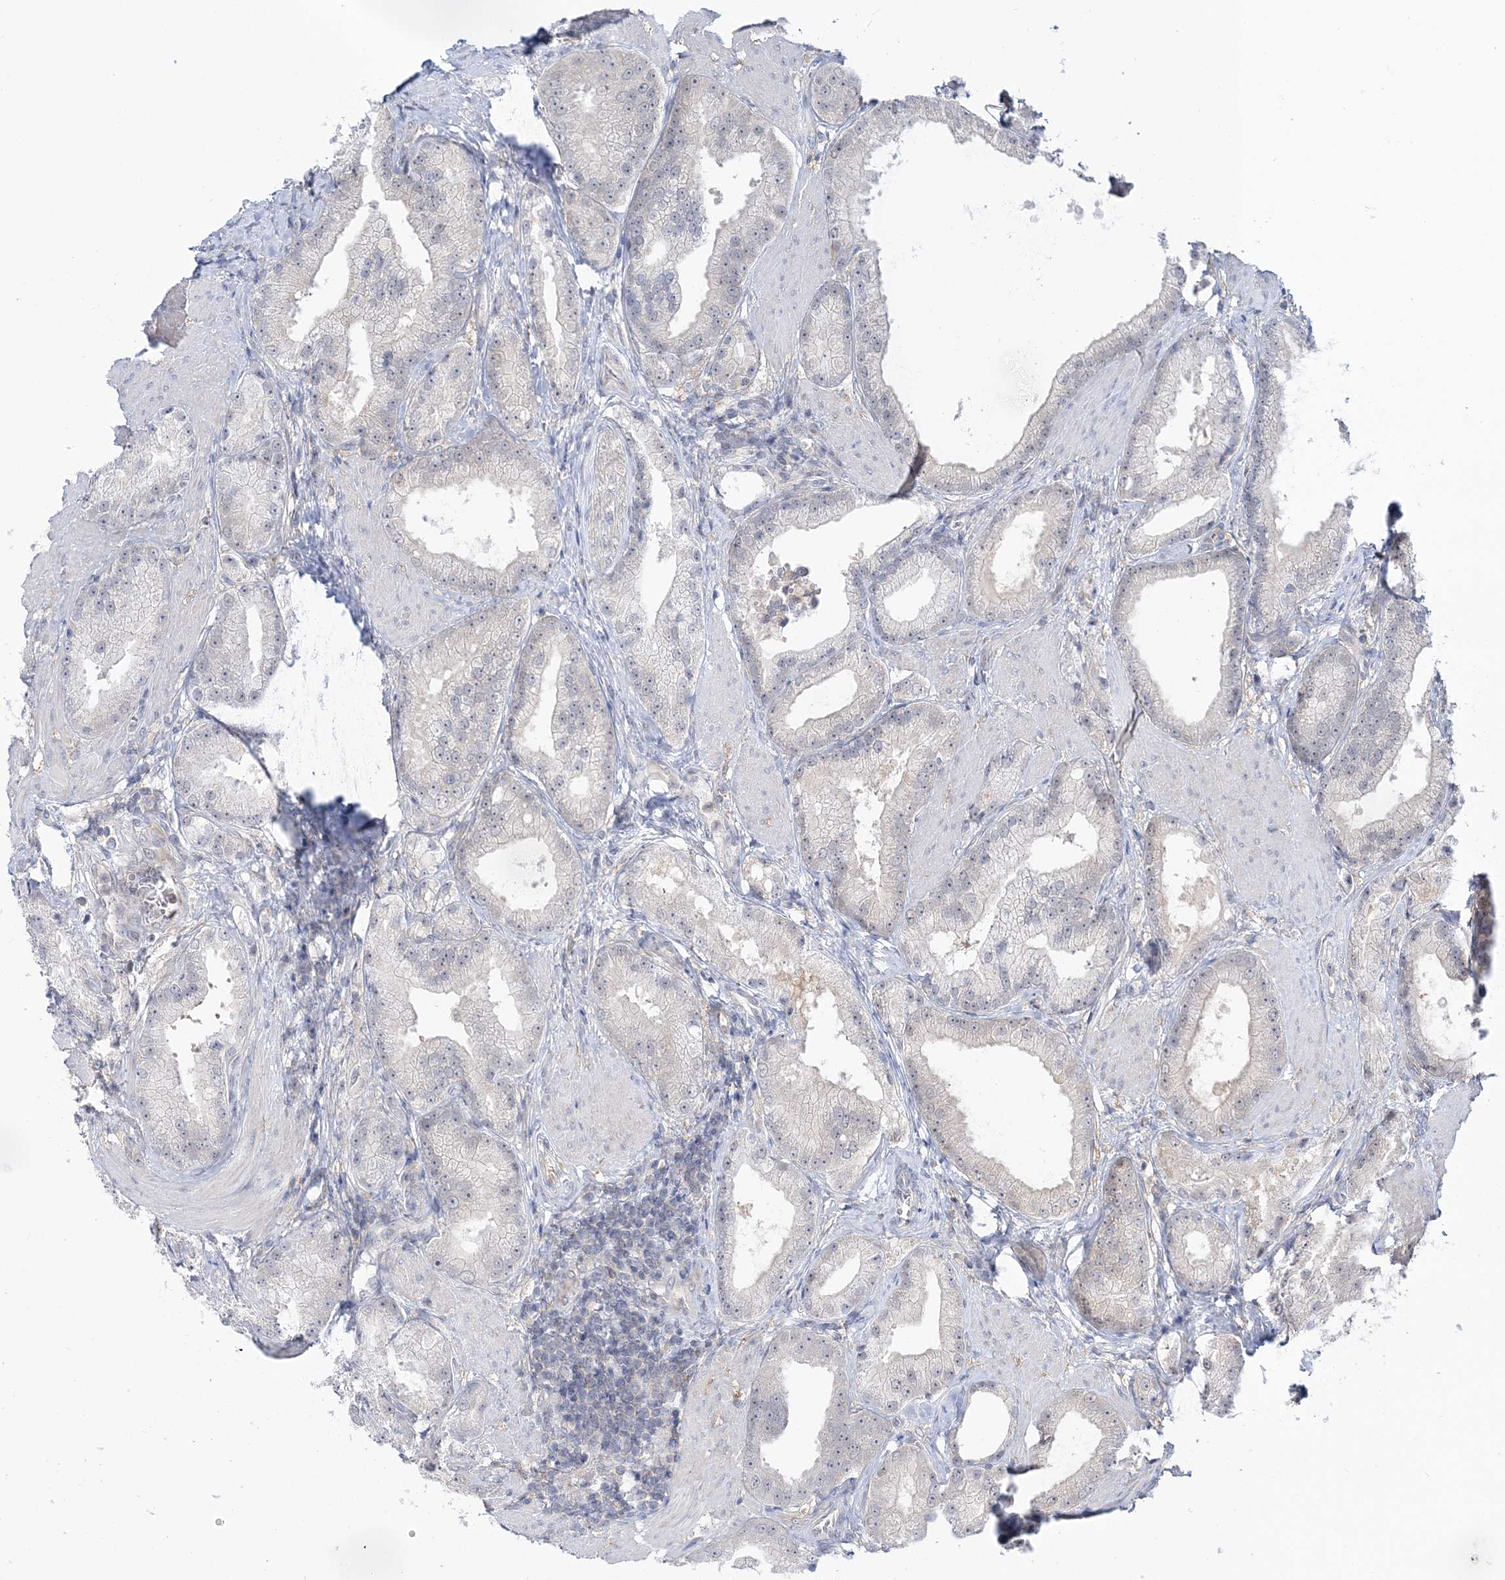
{"staining": {"intensity": "negative", "quantity": "none", "location": "none"}, "tissue": "prostate cancer", "cell_type": "Tumor cells", "image_type": "cancer", "snomed": [{"axis": "morphology", "description": "Adenocarcinoma, Low grade"}, {"axis": "topography", "description": "Prostate"}], "caption": "IHC histopathology image of adenocarcinoma (low-grade) (prostate) stained for a protein (brown), which reveals no expression in tumor cells. (Immunohistochemistry, brightfield microscopy, high magnification).", "gene": "THADA", "patient": {"sex": "male", "age": 67}}